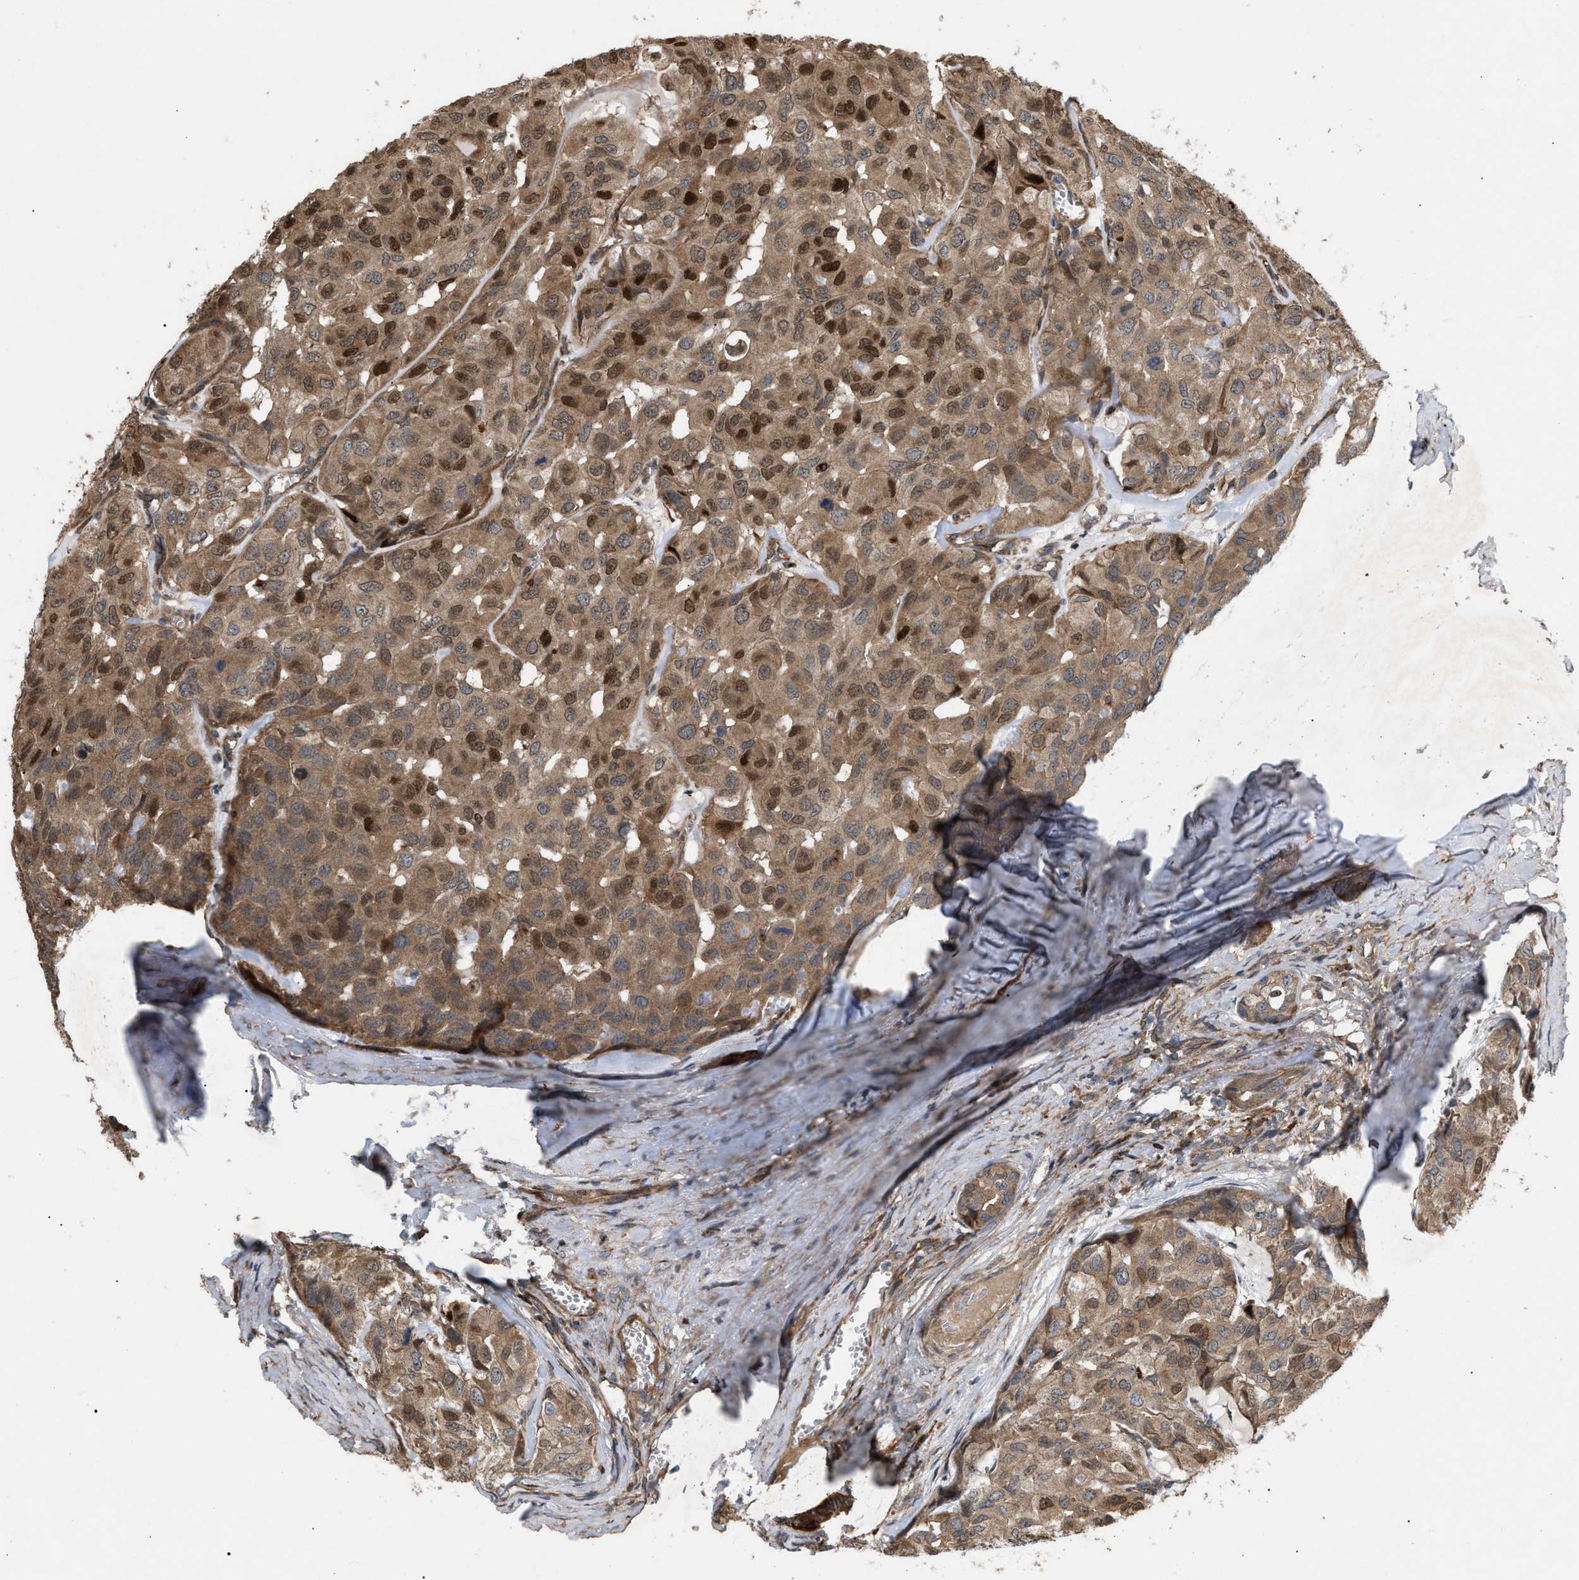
{"staining": {"intensity": "strong", "quantity": ">75%", "location": "cytoplasmic/membranous,nuclear"}, "tissue": "head and neck cancer", "cell_type": "Tumor cells", "image_type": "cancer", "snomed": [{"axis": "morphology", "description": "Adenocarcinoma, NOS"}, {"axis": "topography", "description": "Salivary gland, NOS"}, {"axis": "topography", "description": "Head-Neck"}], "caption": "A photomicrograph showing strong cytoplasmic/membranous and nuclear staining in about >75% of tumor cells in head and neck adenocarcinoma, as visualized by brown immunohistochemical staining.", "gene": "GCC1", "patient": {"sex": "female", "age": 76}}